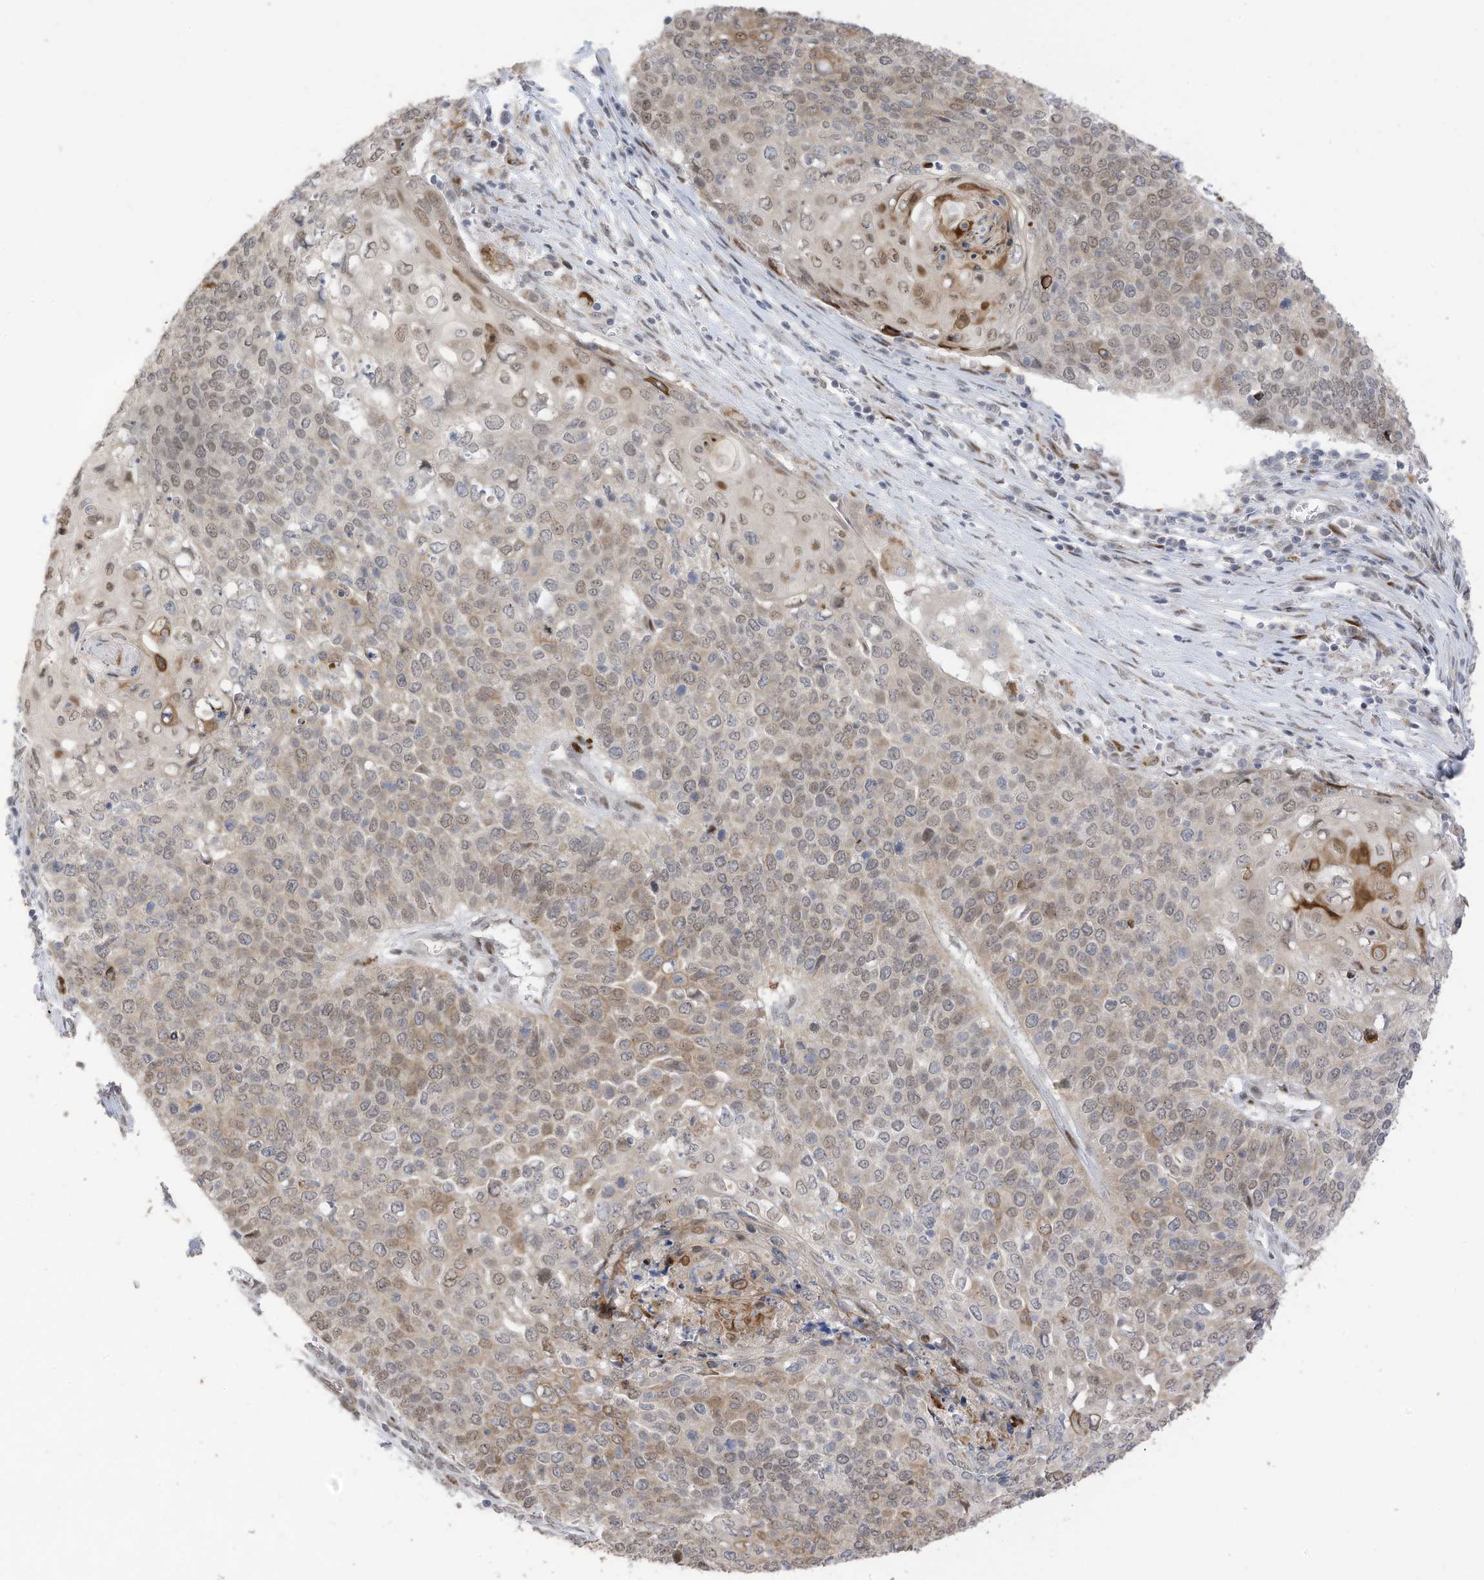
{"staining": {"intensity": "moderate", "quantity": "25%-75%", "location": "cytoplasmic/membranous,nuclear"}, "tissue": "cervical cancer", "cell_type": "Tumor cells", "image_type": "cancer", "snomed": [{"axis": "morphology", "description": "Squamous cell carcinoma, NOS"}, {"axis": "topography", "description": "Cervix"}], "caption": "DAB immunohistochemical staining of human squamous cell carcinoma (cervical) demonstrates moderate cytoplasmic/membranous and nuclear protein positivity in approximately 25%-75% of tumor cells.", "gene": "RABL3", "patient": {"sex": "female", "age": 39}}